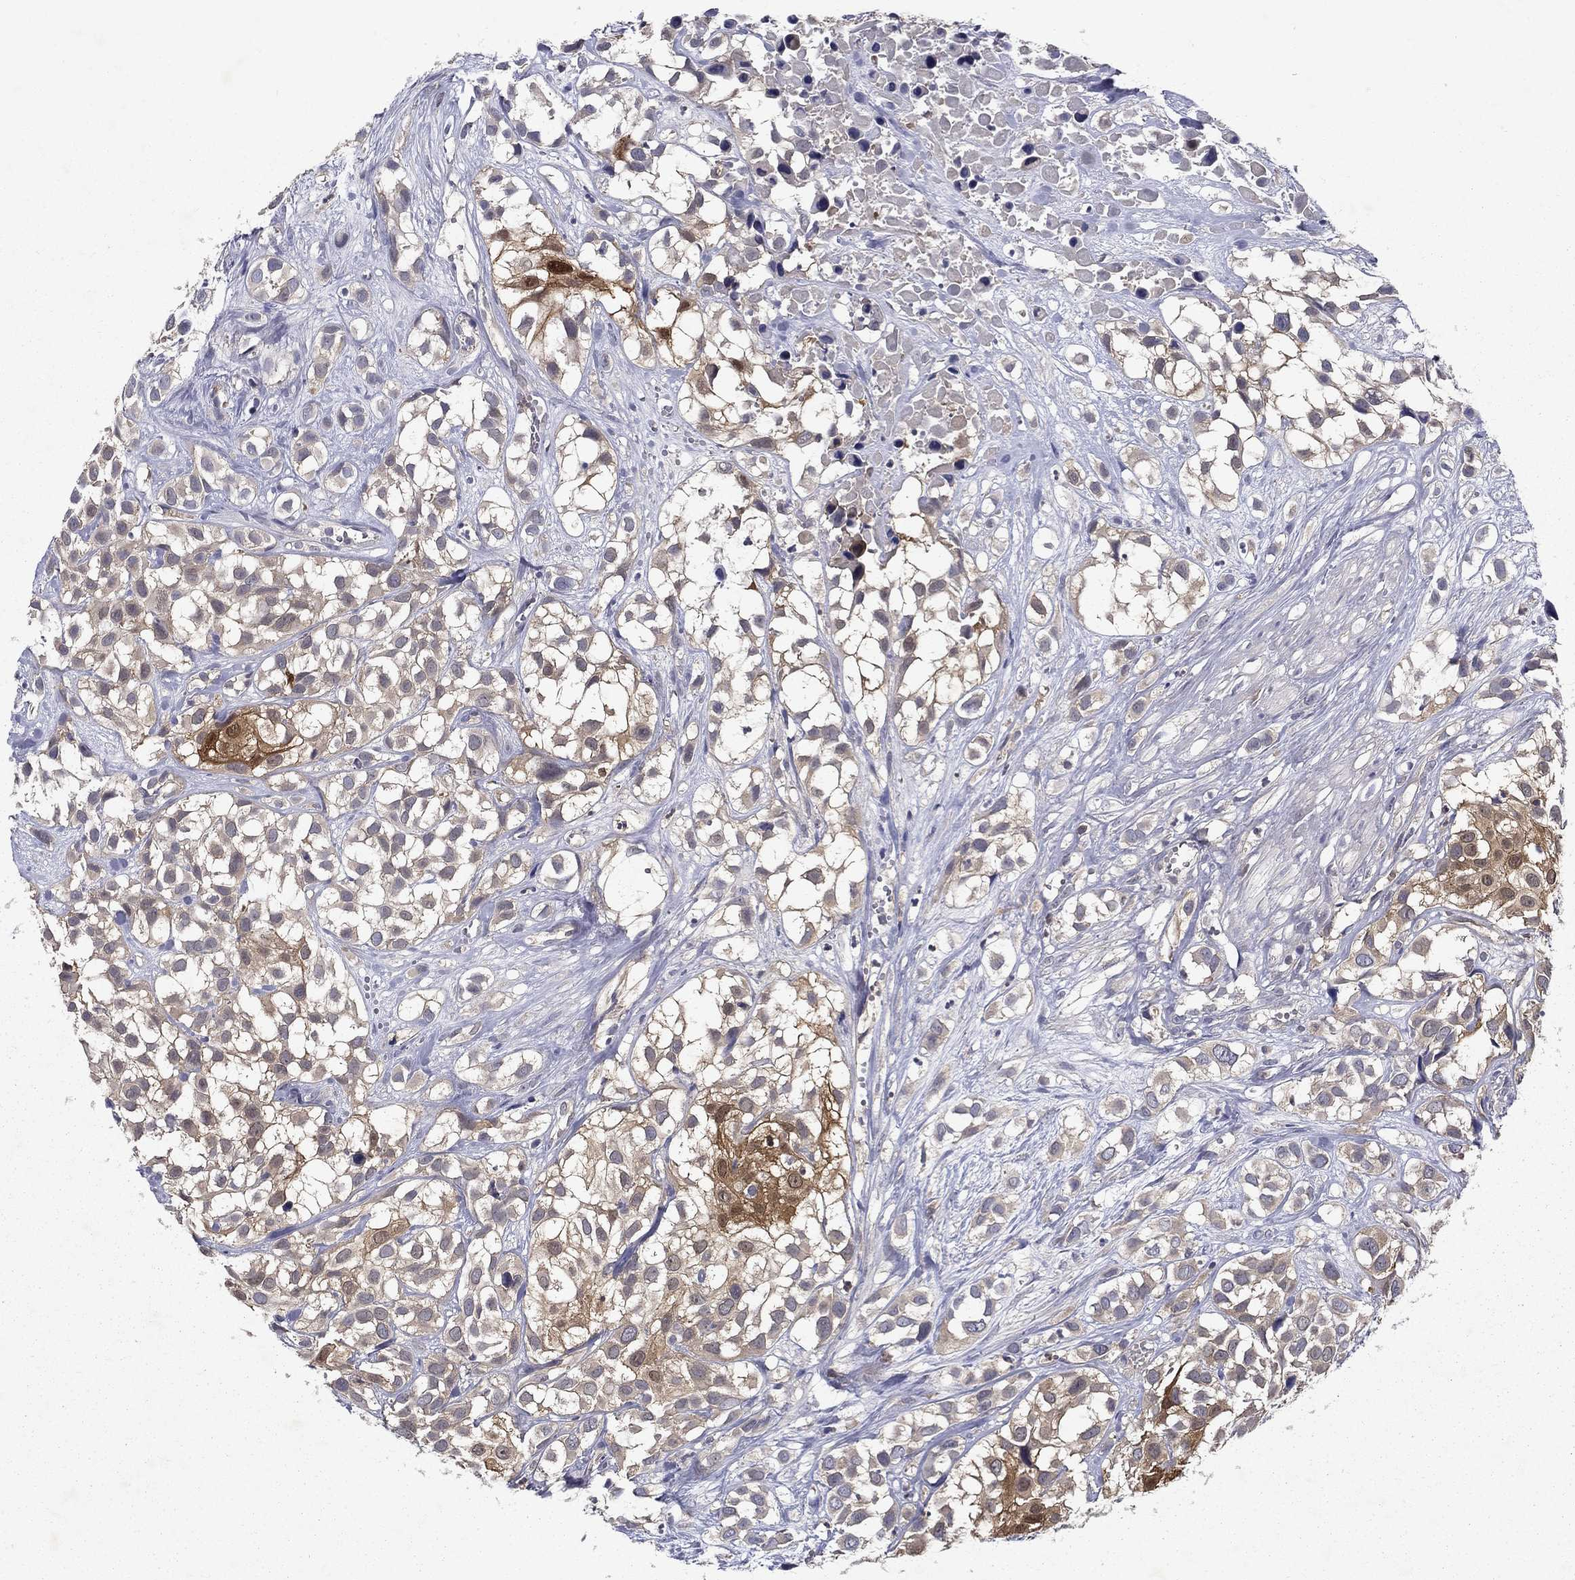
{"staining": {"intensity": "strong", "quantity": "<25%", "location": "cytoplasmic/membranous"}, "tissue": "urothelial cancer", "cell_type": "Tumor cells", "image_type": "cancer", "snomed": [{"axis": "morphology", "description": "Urothelial carcinoma, High grade"}, {"axis": "topography", "description": "Urinary bladder"}], "caption": "This image reveals immunohistochemistry (IHC) staining of high-grade urothelial carcinoma, with medium strong cytoplasmic/membranous staining in approximately <25% of tumor cells.", "gene": "GLTP", "patient": {"sex": "male", "age": 56}}